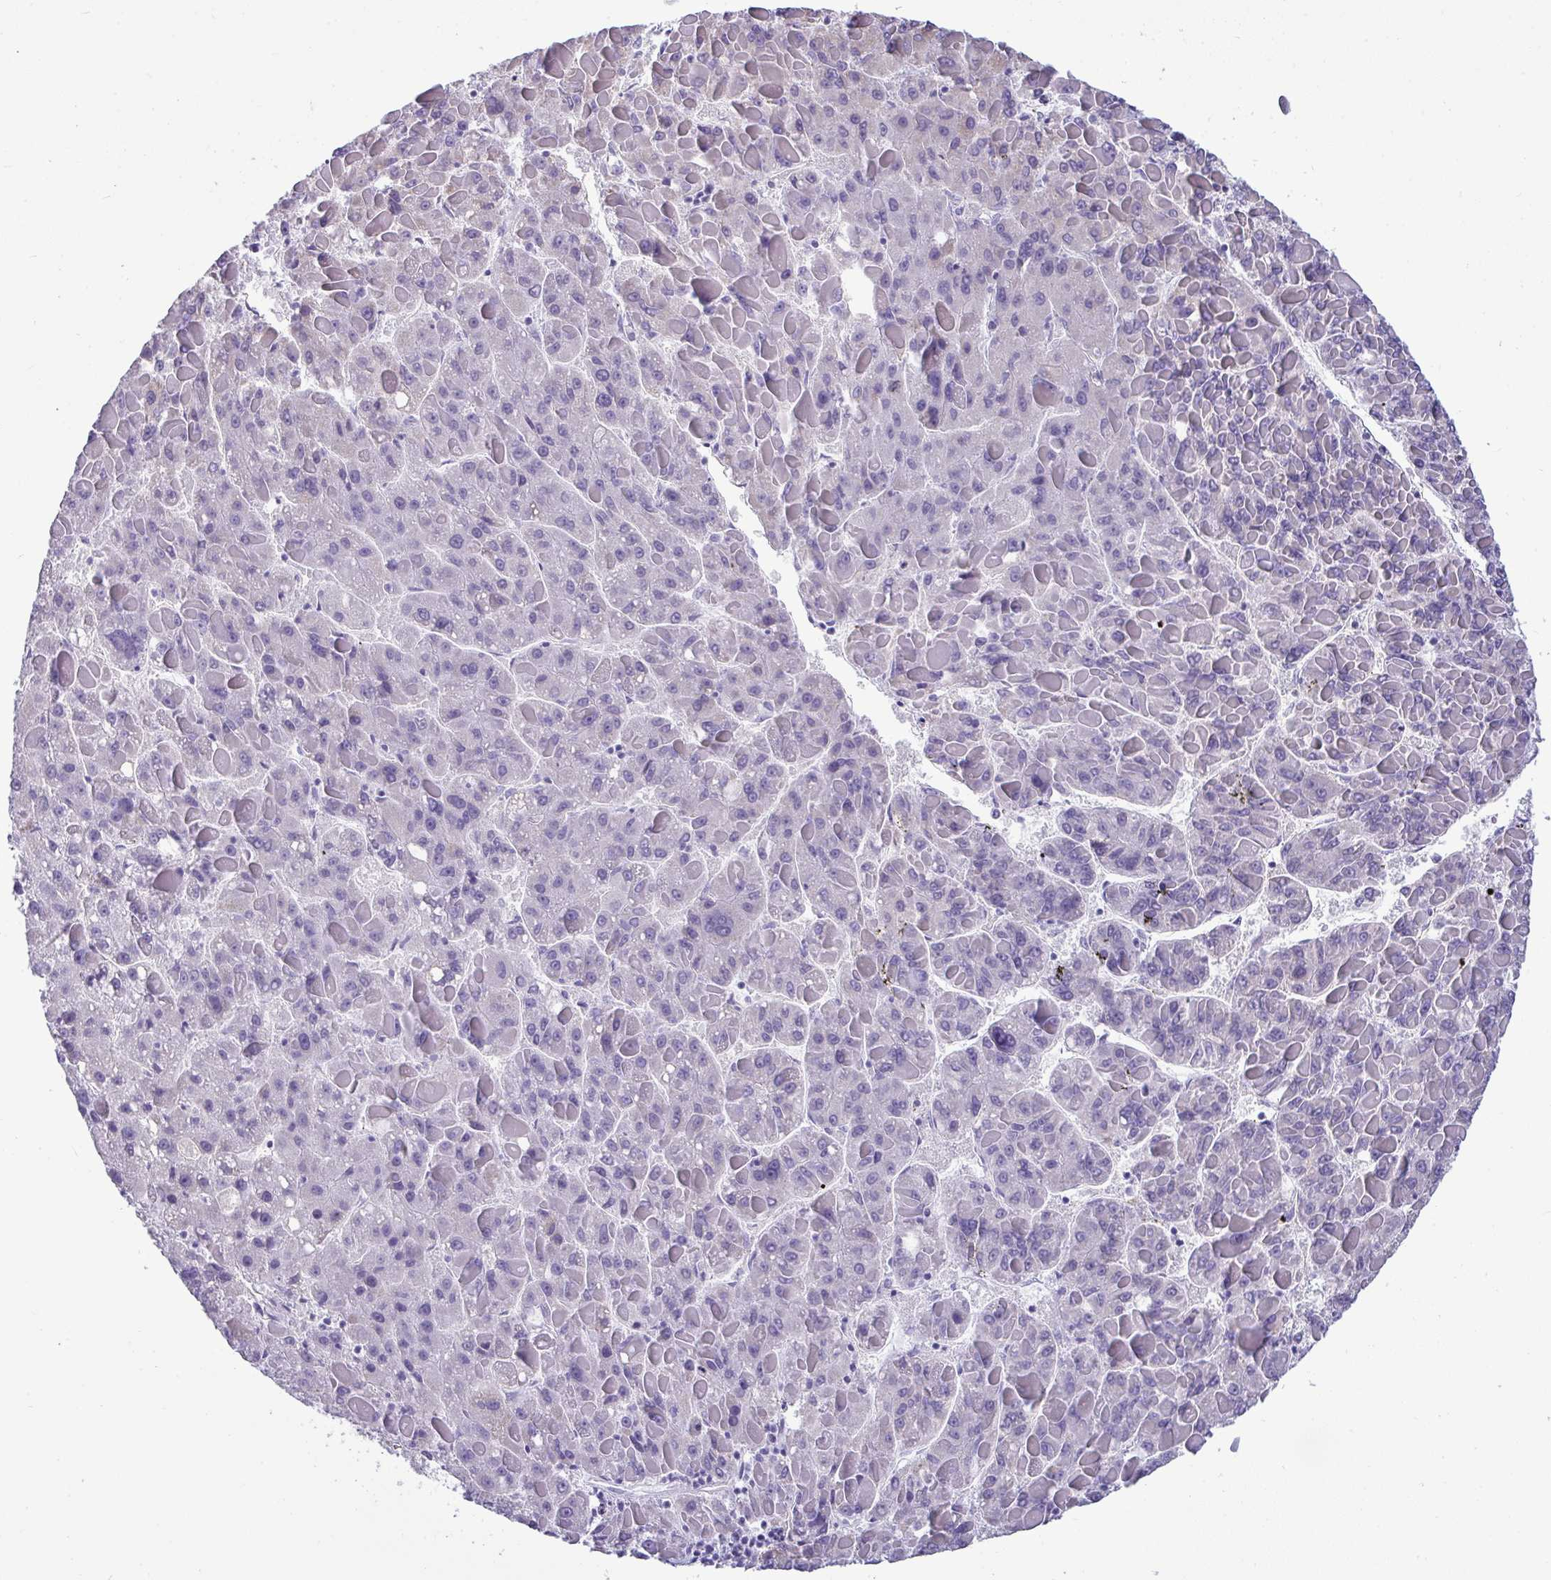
{"staining": {"intensity": "negative", "quantity": "none", "location": "none"}, "tissue": "liver cancer", "cell_type": "Tumor cells", "image_type": "cancer", "snomed": [{"axis": "morphology", "description": "Carcinoma, Hepatocellular, NOS"}, {"axis": "topography", "description": "Liver"}], "caption": "High magnification brightfield microscopy of hepatocellular carcinoma (liver) stained with DAB (brown) and counterstained with hematoxylin (blue): tumor cells show no significant staining.", "gene": "SUZ12", "patient": {"sex": "female", "age": 82}}